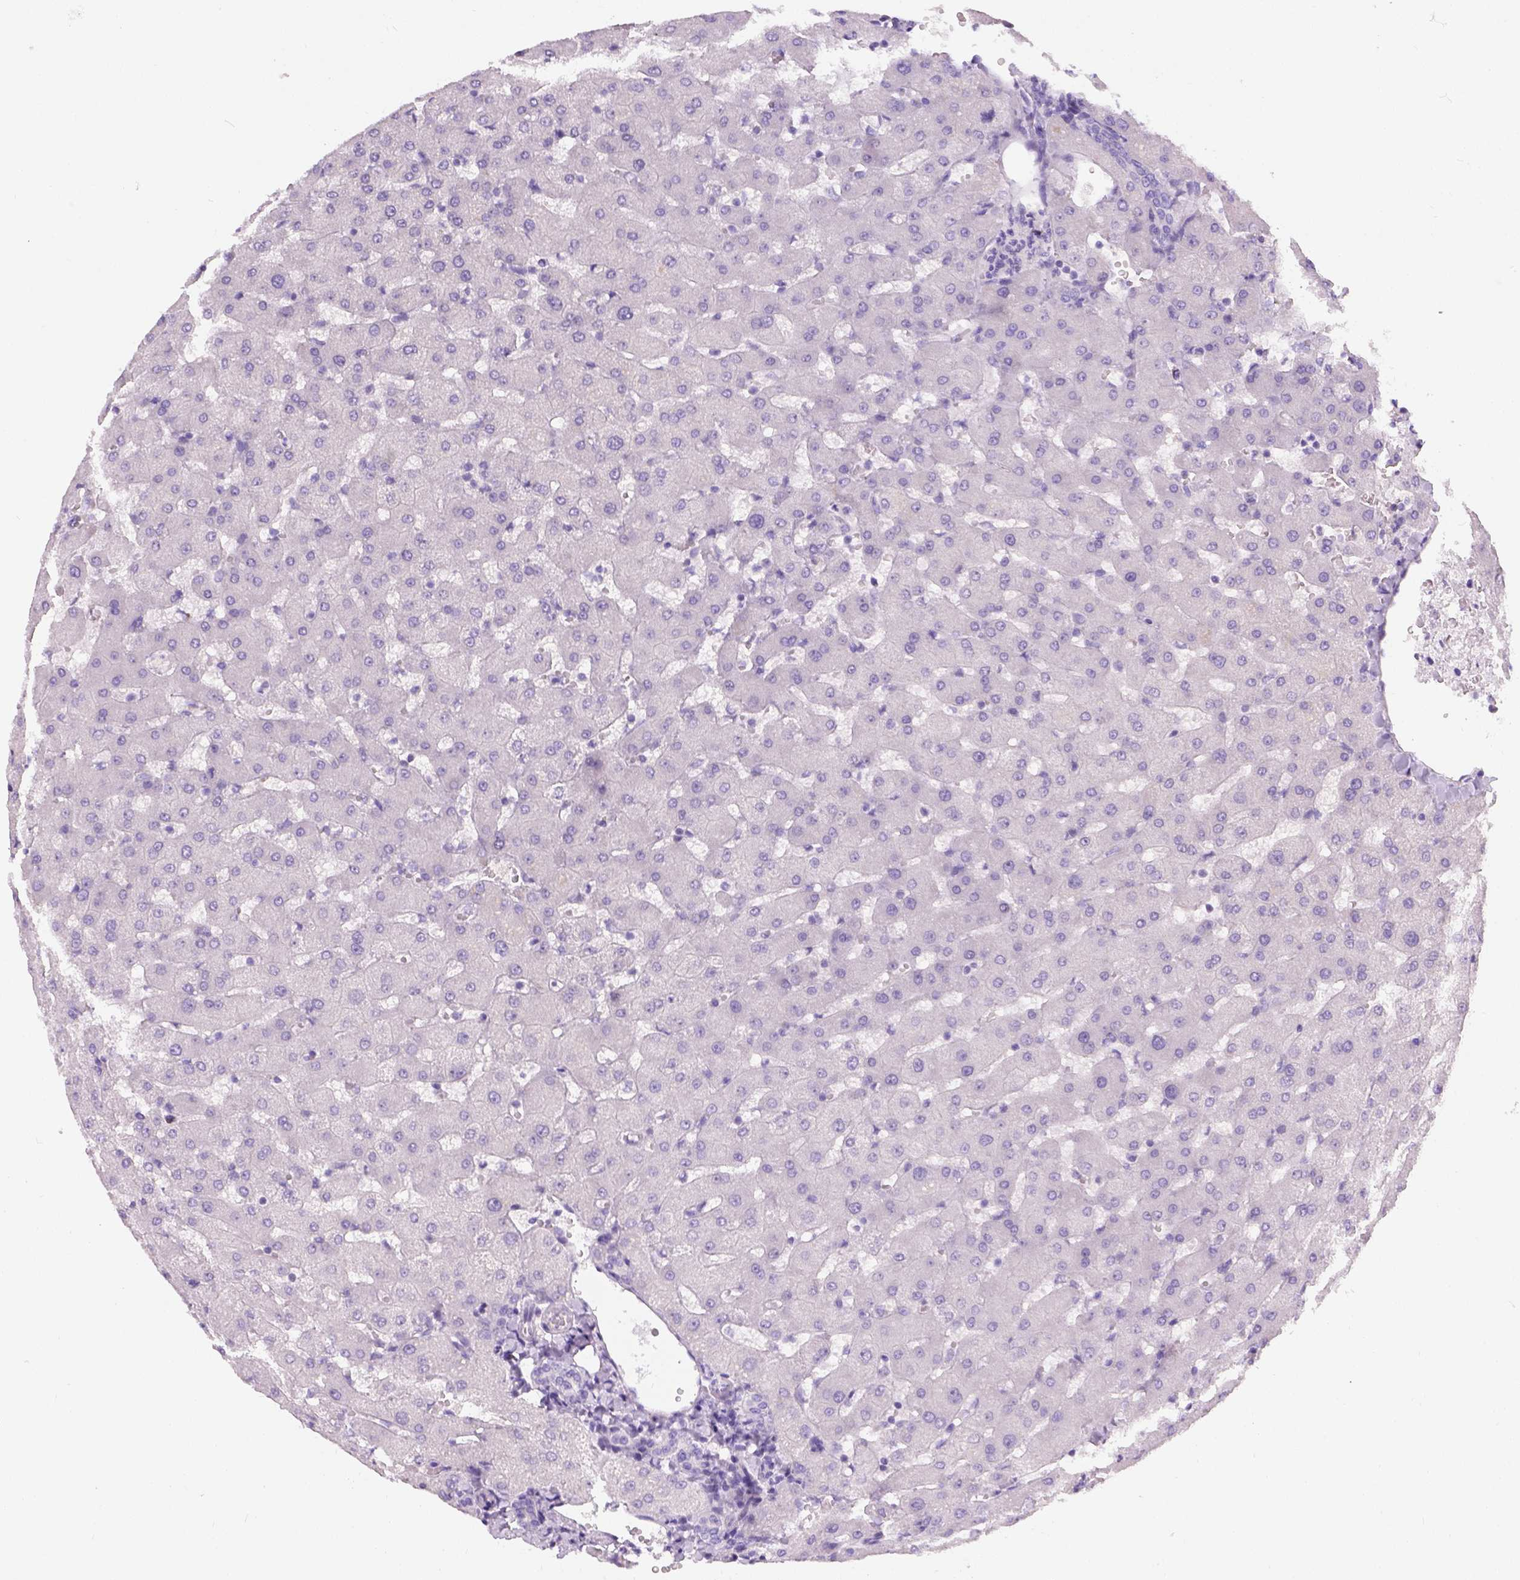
{"staining": {"intensity": "negative", "quantity": "none", "location": "none"}, "tissue": "liver", "cell_type": "Cholangiocytes", "image_type": "normal", "snomed": [{"axis": "morphology", "description": "Normal tissue, NOS"}, {"axis": "topography", "description": "Liver"}], "caption": "Liver was stained to show a protein in brown. There is no significant staining in cholangiocytes. (IHC, brightfield microscopy, high magnification).", "gene": "C20orf144", "patient": {"sex": "female", "age": 63}}